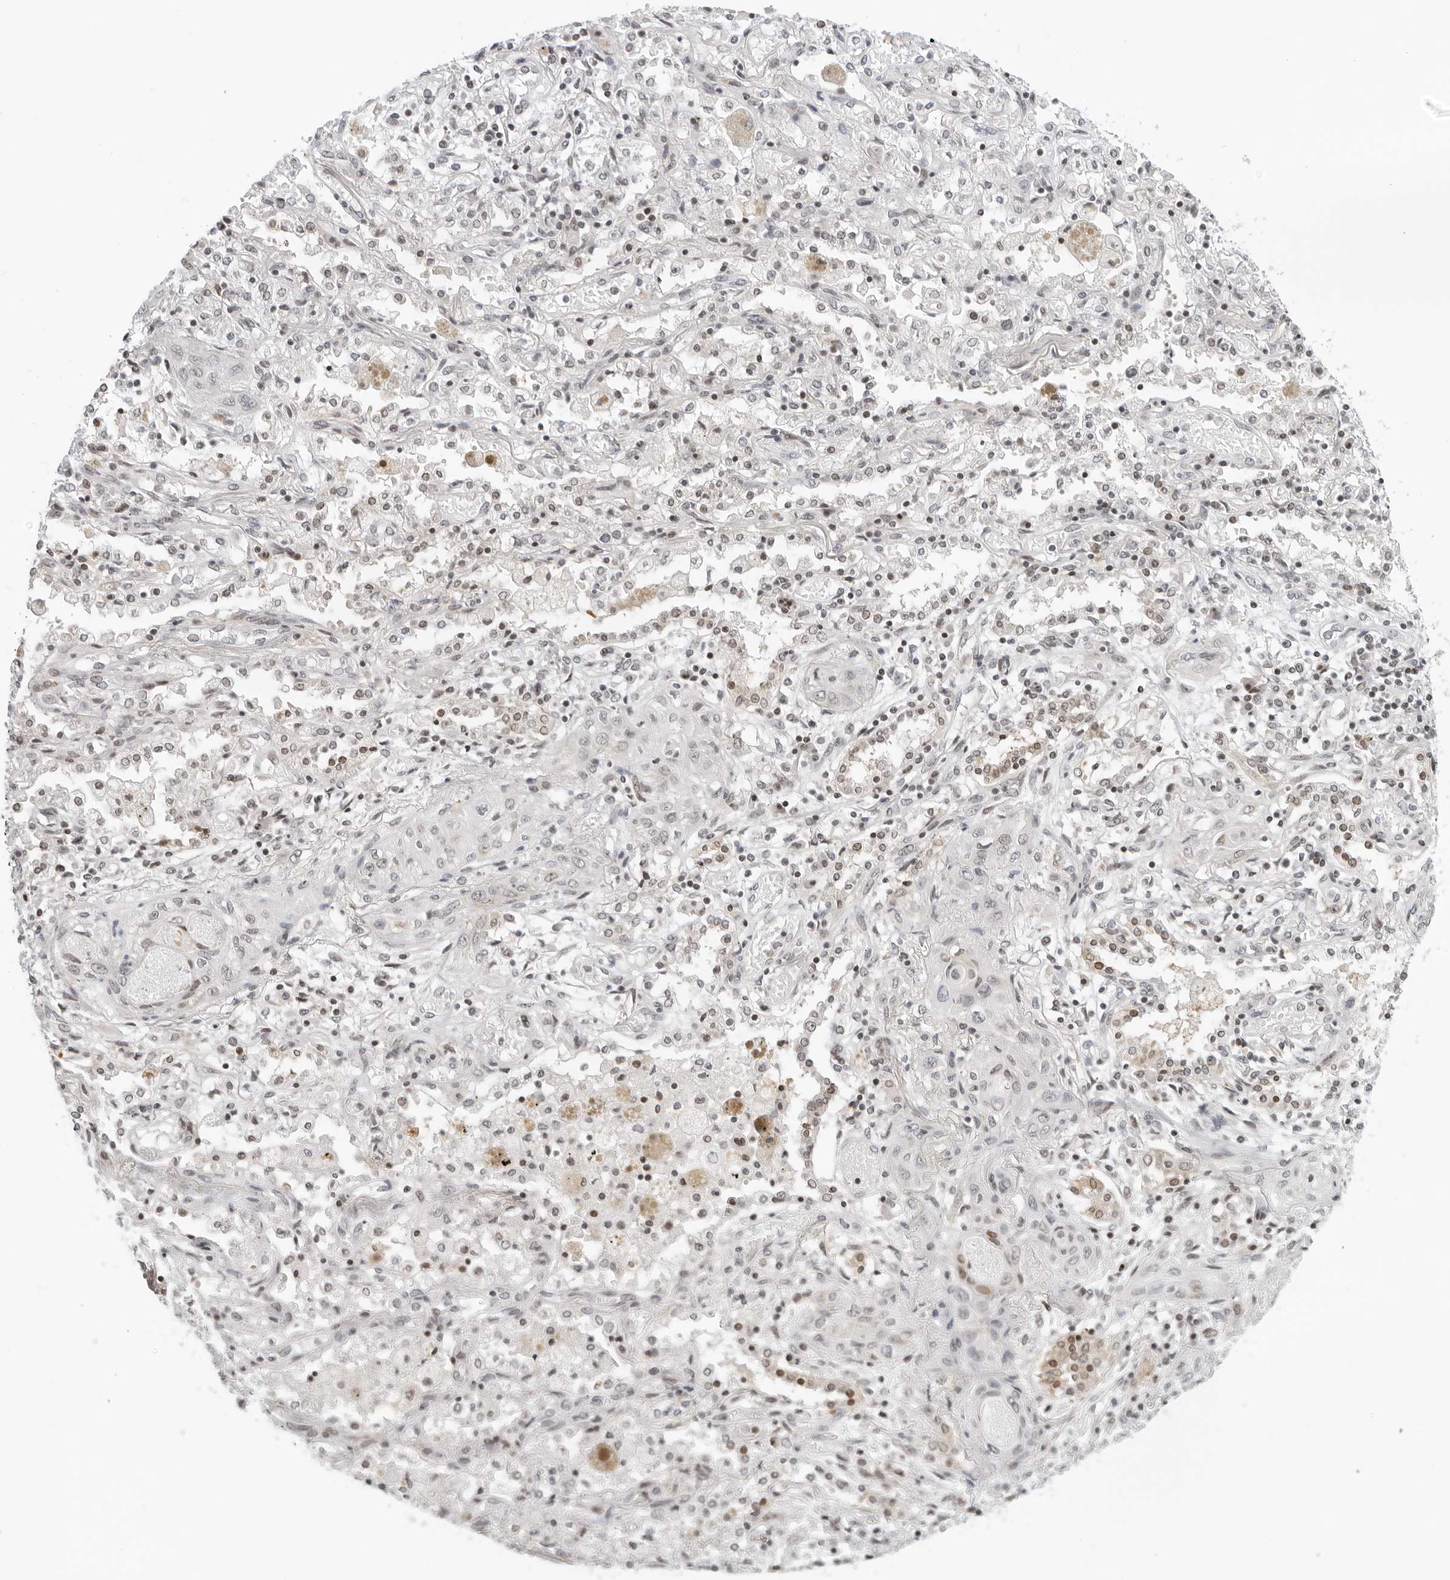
{"staining": {"intensity": "weak", "quantity": "<25%", "location": "nuclear"}, "tissue": "lung cancer", "cell_type": "Tumor cells", "image_type": "cancer", "snomed": [{"axis": "morphology", "description": "Squamous cell carcinoma, NOS"}, {"axis": "topography", "description": "Lung"}], "caption": "DAB immunohistochemical staining of human lung cancer (squamous cell carcinoma) shows no significant expression in tumor cells. (Immunohistochemistry (ihc), brightfield microscopy, high magnification).", "gene": "MSH6", "patient": {"sex": "female", "age": 47}}